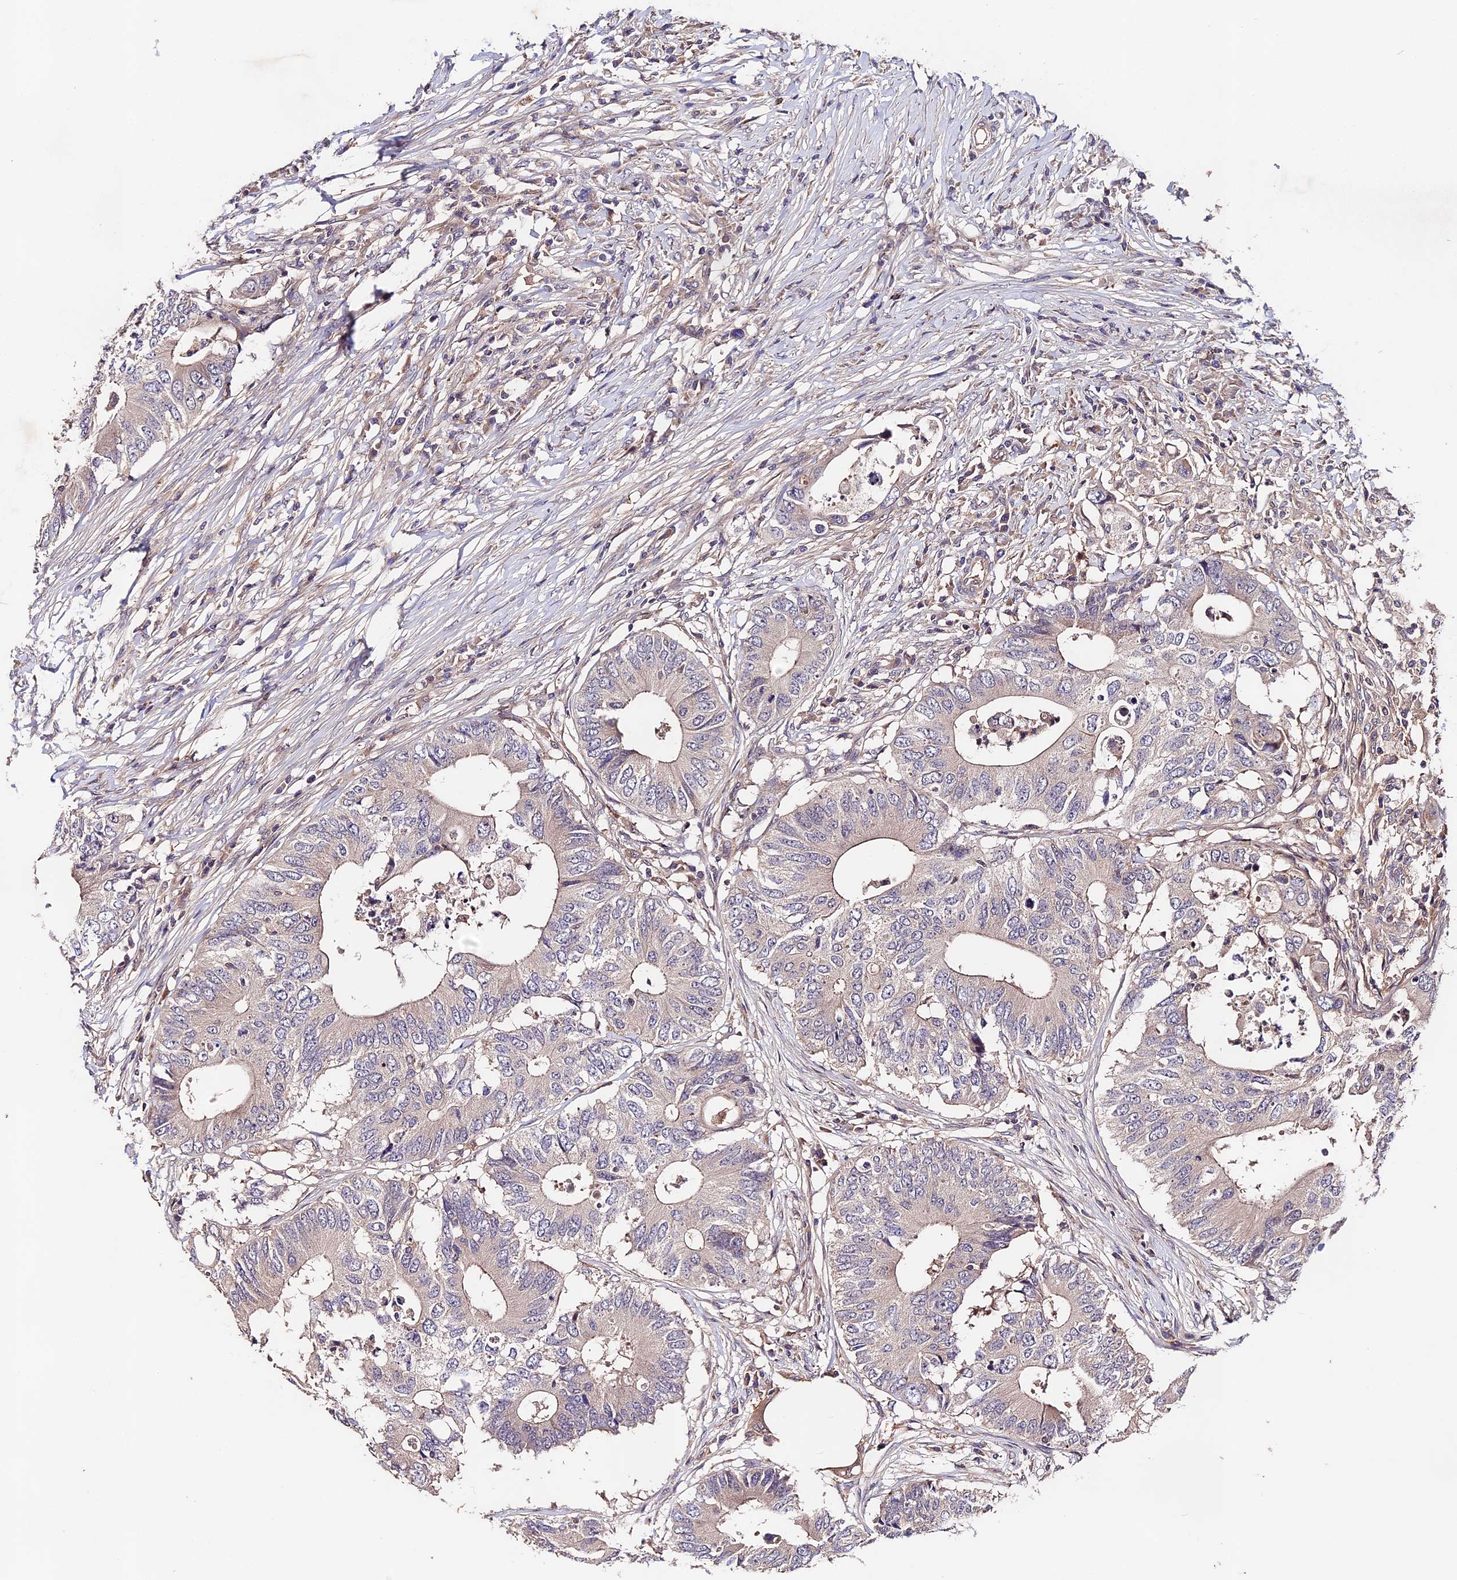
{"staining": {"intensity": "weak", "quantity": "<25%", "location": "cytoplasmic/membranous"}, "tissue": "colorectal cancer", "cell_type": "Tumor cells", "image_type": "cancer", "snomed": [{"axis": "morphology", "description": "Adenocarcinoma, NOS"}, {"axis": "topography", "description": "Colon"}], "caption": "This is an IHC micrograph of human colorectal adenocarcinoma. There is no positivity in tumor cells.", "gene": "CACNA1H", "patient": {"sex": "male", "age": 71}}